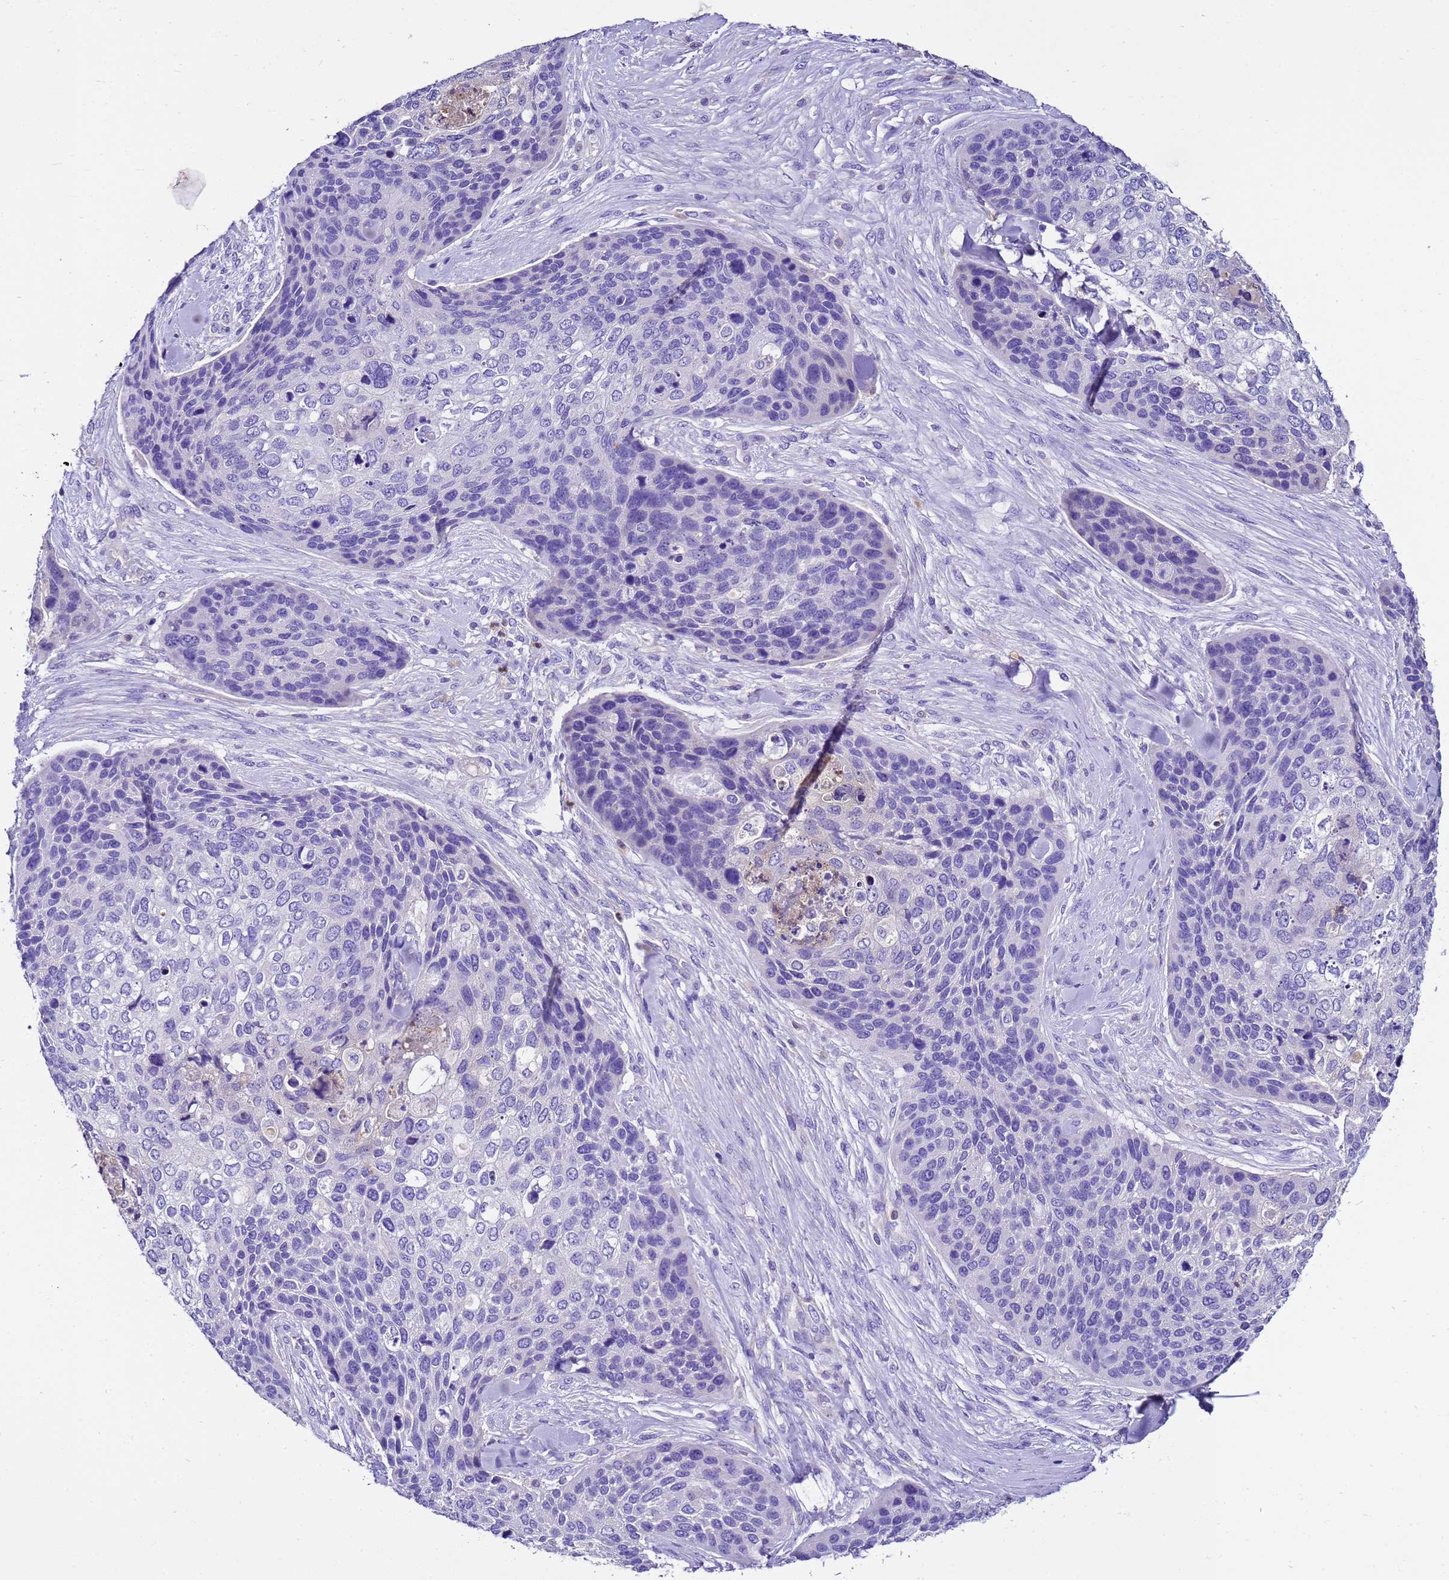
{"staining": {"intensity": "negative", "quantity": "none", "location": "none"}, "tissue": "skin cancer", "cell_type": "Tumor cells", "image_type": "cancer", "snomed": [{"axis": "morphology", "description": "Basal cell carcinoma"}, {"axis": "topography", "description": "Skin"}], "caption": "This is an immunohistochemistry histopathology image of skin cancer (basal cell carcinoma). There is no staining in tumor cells.", "gene": "UGT2A1", "patient": {"sex": "female", "age": 74}}